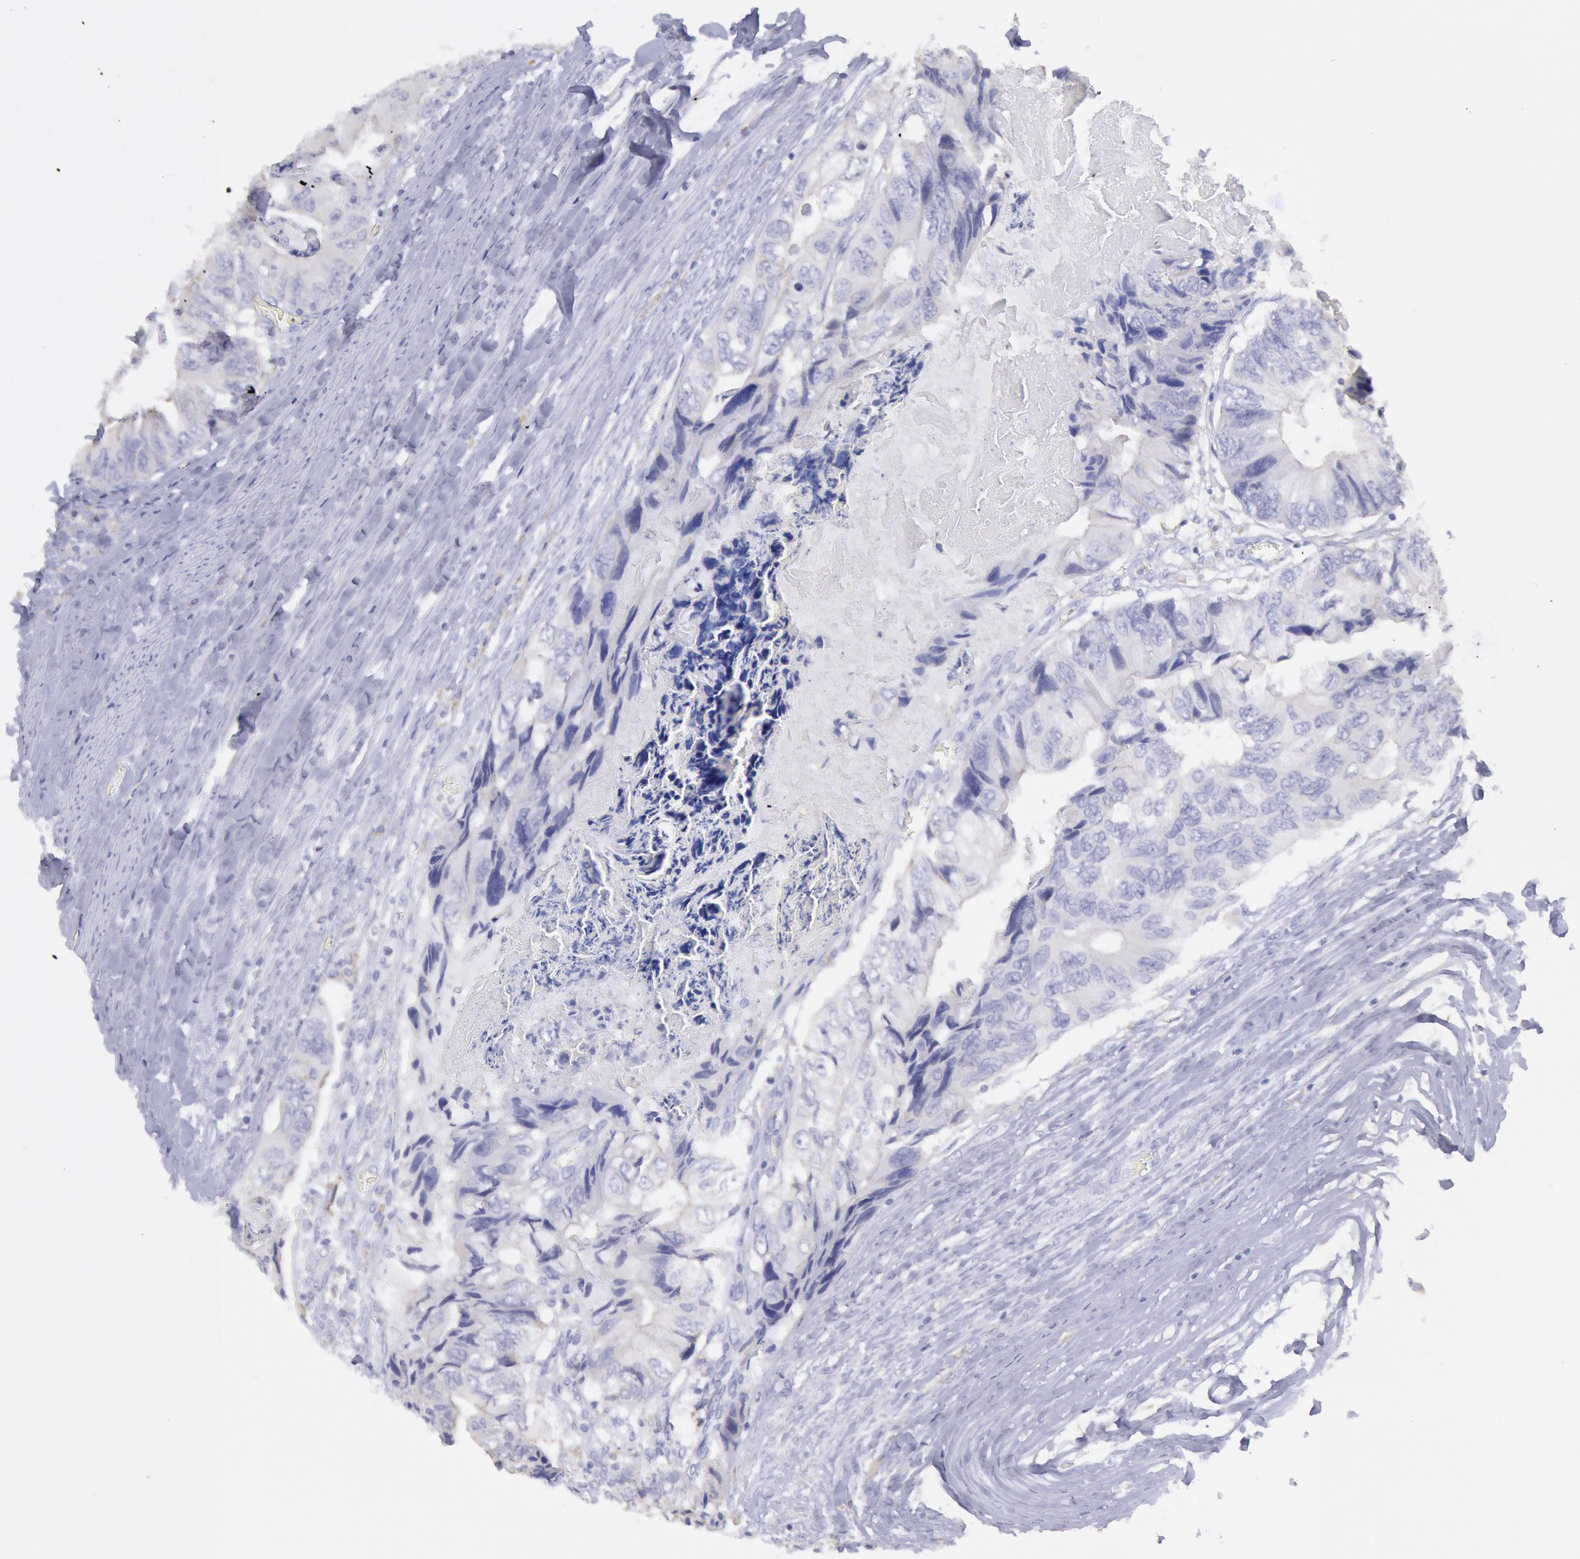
{"staining": {"intensity": "negative", "quantity": "none", "location": "none"}, "tissue": "colorectal cancer", "cell_type": "Tumor cells", "image_type": "cancer", "snomed": [{"axis": "morphology", "description": "Adenocarcinoma, NOS"}, {"axis": "topography", "description": "Rectum"}], "caption": "A micrograph of colorectal adenocarcinoma stained for a protein reveals no brown staining in tumor cells.", "gene": "MYH7", "patient": {"sex": "female", "age": 82}}